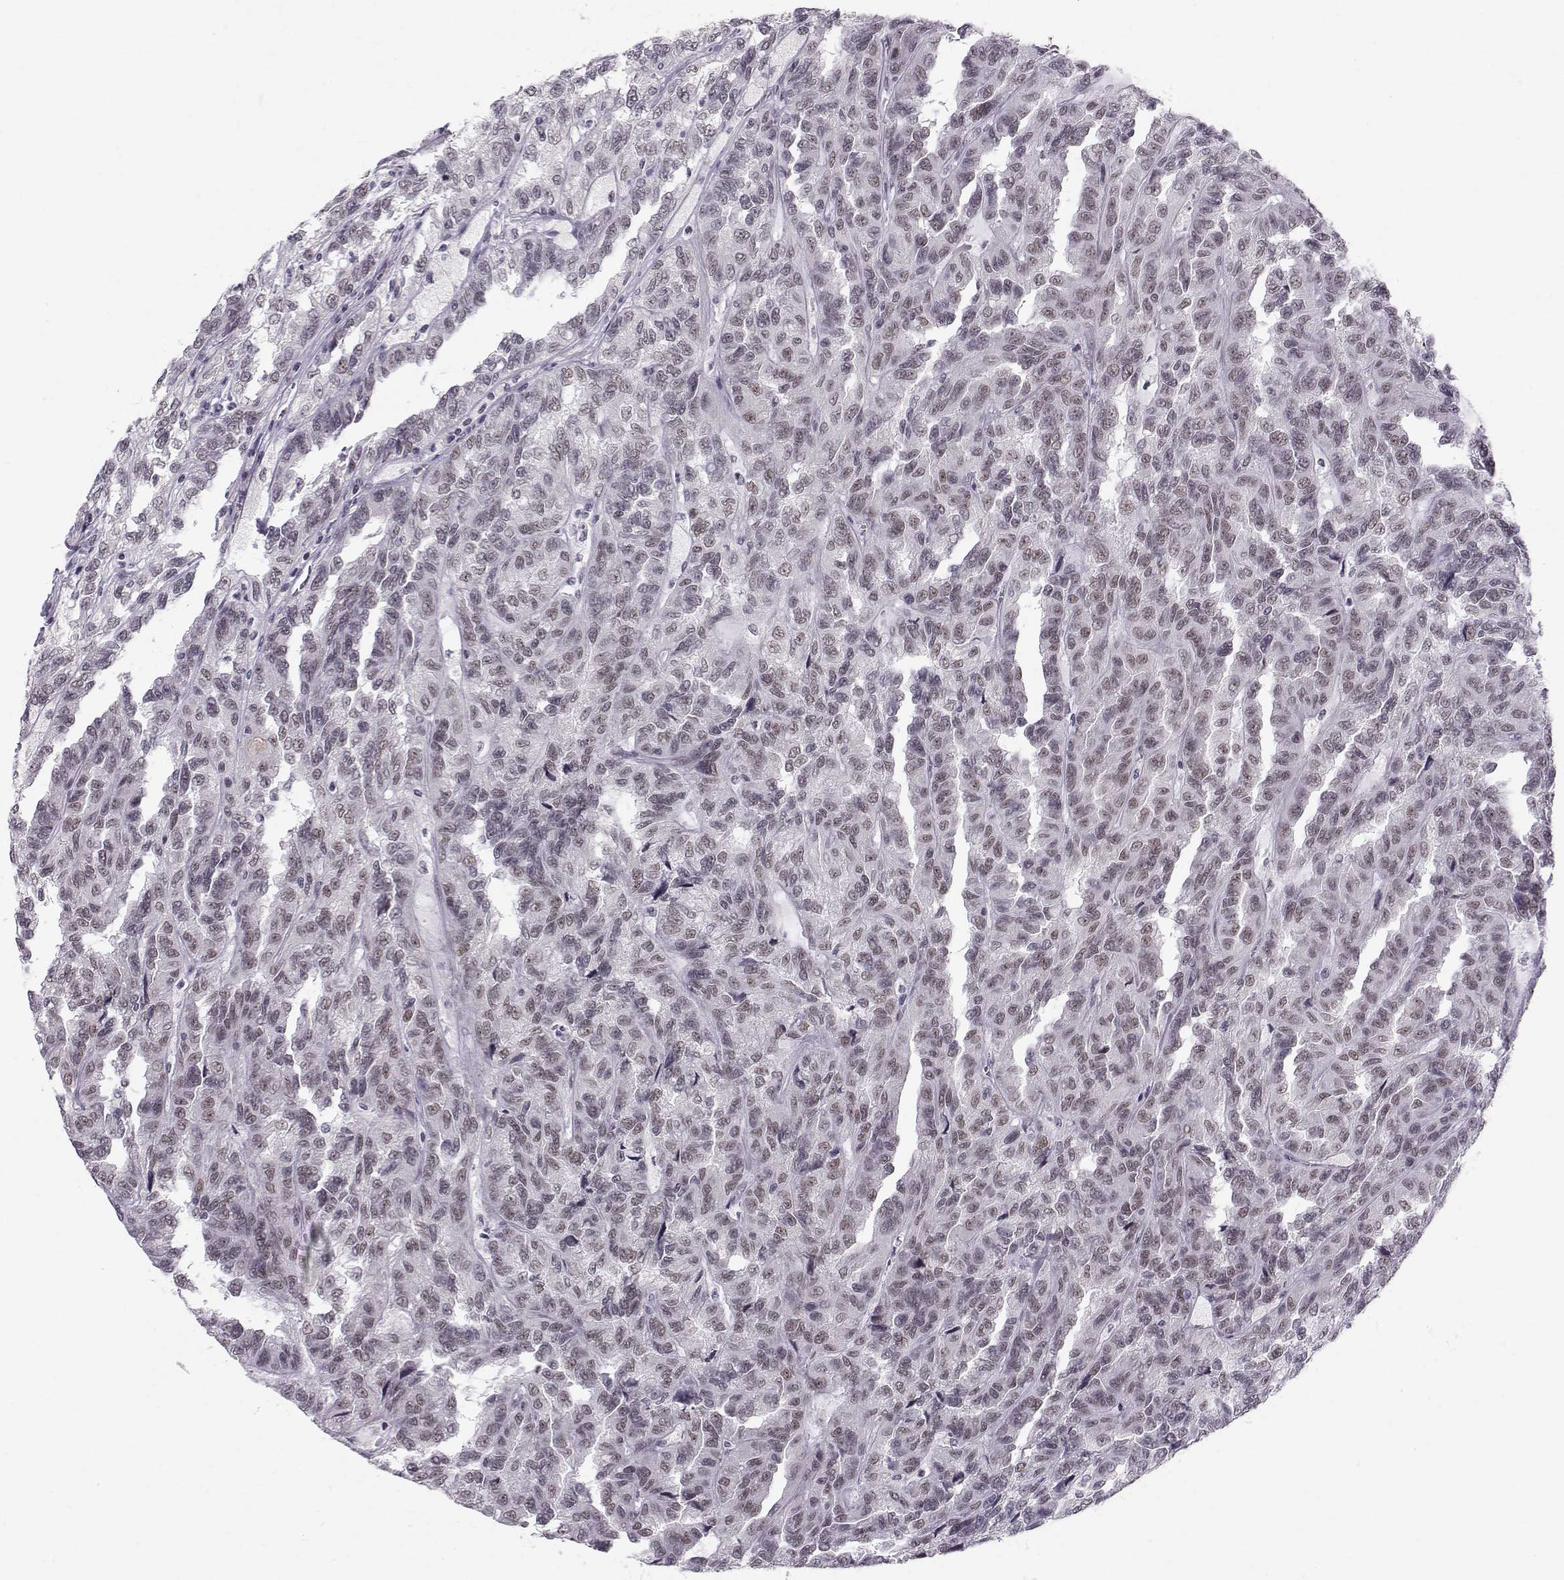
{"staining": {"intensity": "weak", "quantity": "25%-75%", "location": "nuclear"}, "tissue": "renal cancer", "cell_type": "Tumor cells", "image_type": "cancer", "snomed": [{"axis": "morphology", "description": "Adenocarcinoma, NOS"}, {"axis": "topography", "description": "Kidney"}], "caption": "Immunohistochemistry of human renal adenocarcinoma displays low levels of weak nuclear staining in about 25%-75% of tumor cells. Nuclei are stained in blue.", "gene": "RPP38", "patient": {"sex": "male", "age": 79}}